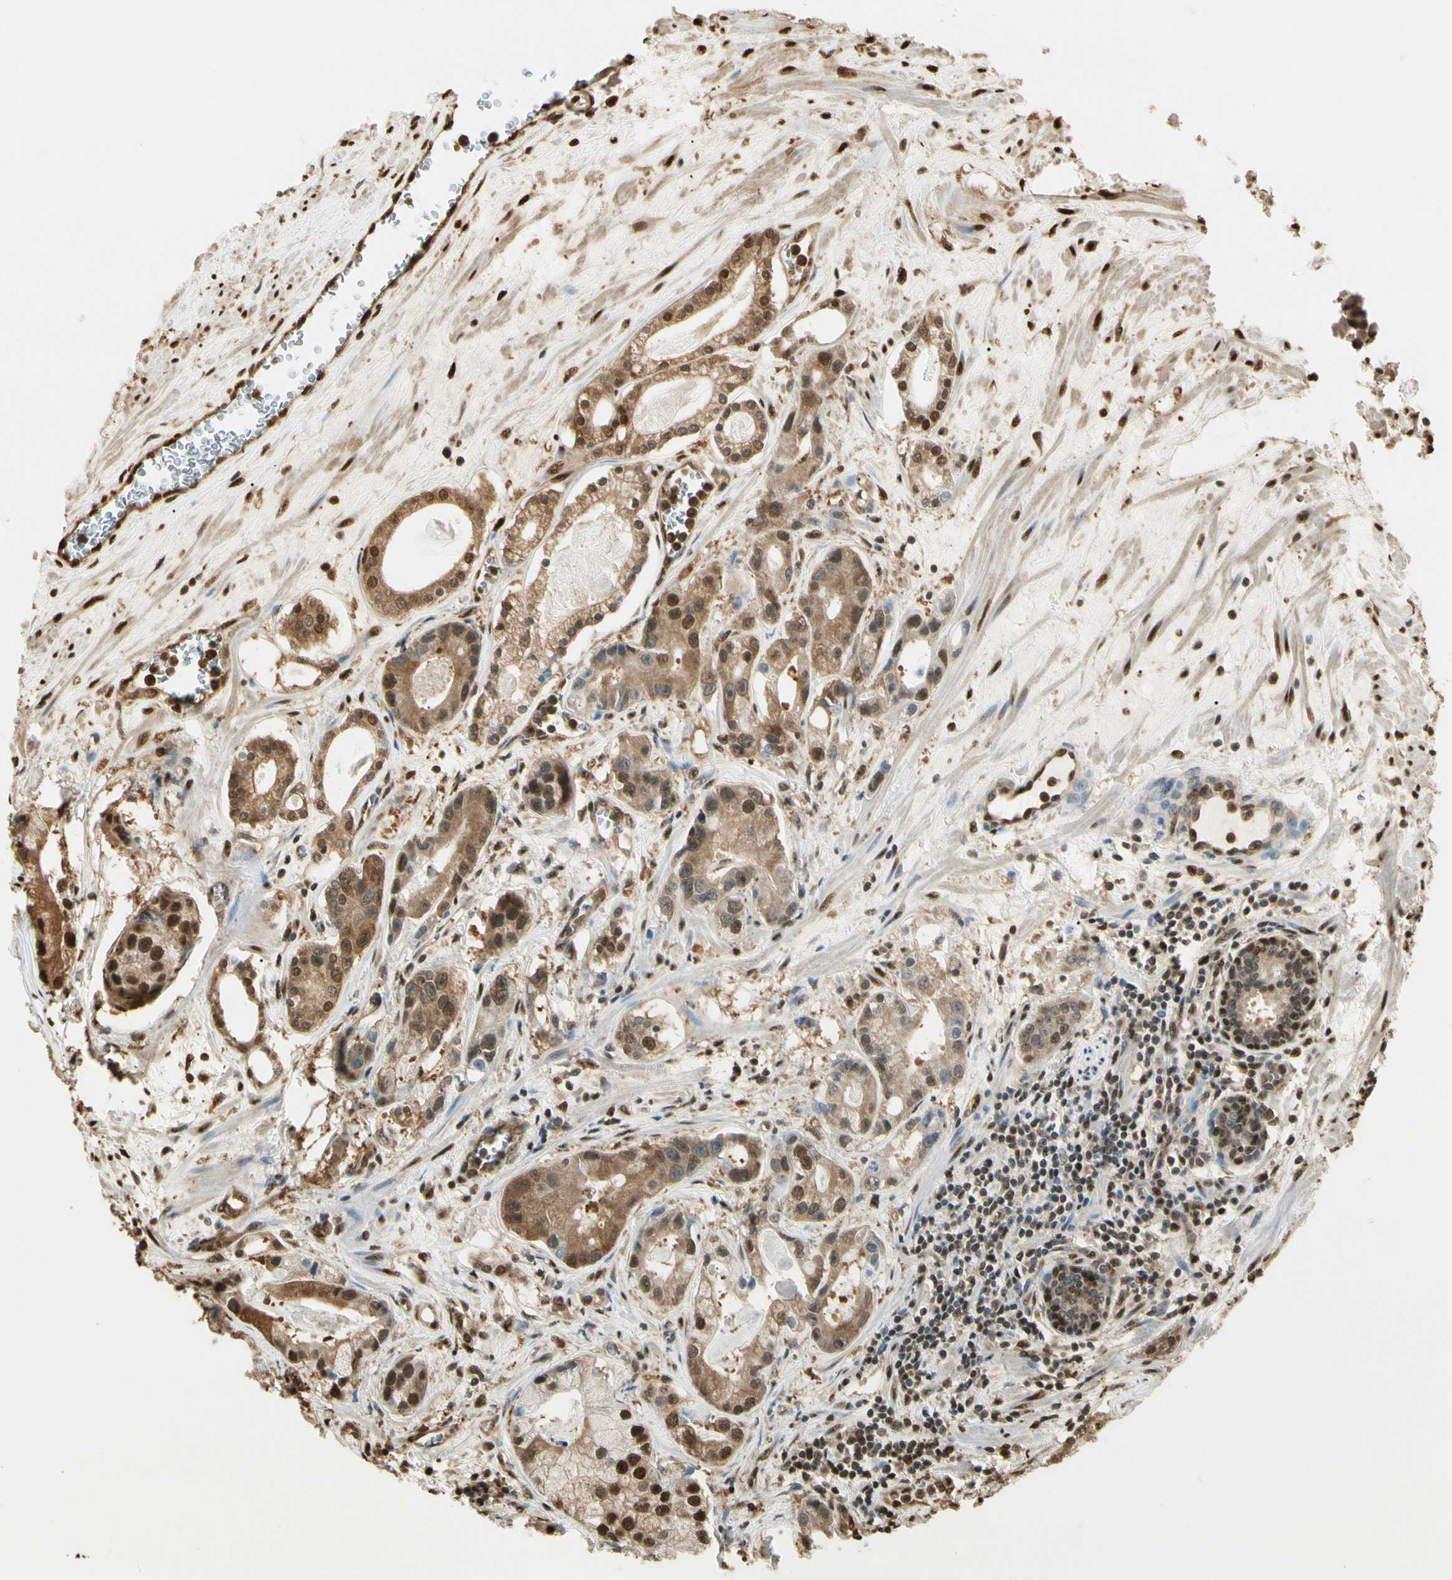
{"staining": {"intensity": "moderate", "quantity": ">75%", "location": "cytoplasmic/membranous,nuclear"}, "tissue": "prostate cancer", "cell_type": "Tumor cells", "image_type": "cancer", "snomed": [{"axis": "morphology", "description": "Adenocarcinoma, Low grade"}, {"axis": "topography", "description": "Prostate"}], "caption": "The photomicrograph shows immunohistochemical staining of prostate cancer (low-grade adenocarcinoma). There is moderate cytoplasmic/membranous and nuclear expression is seen in about >75% of tumor cells. (brown staining indicates protein expression, while blue staining denotes nuclei).", "gene": "PNCK", "patient": {"sex": "male", "age": 59}}